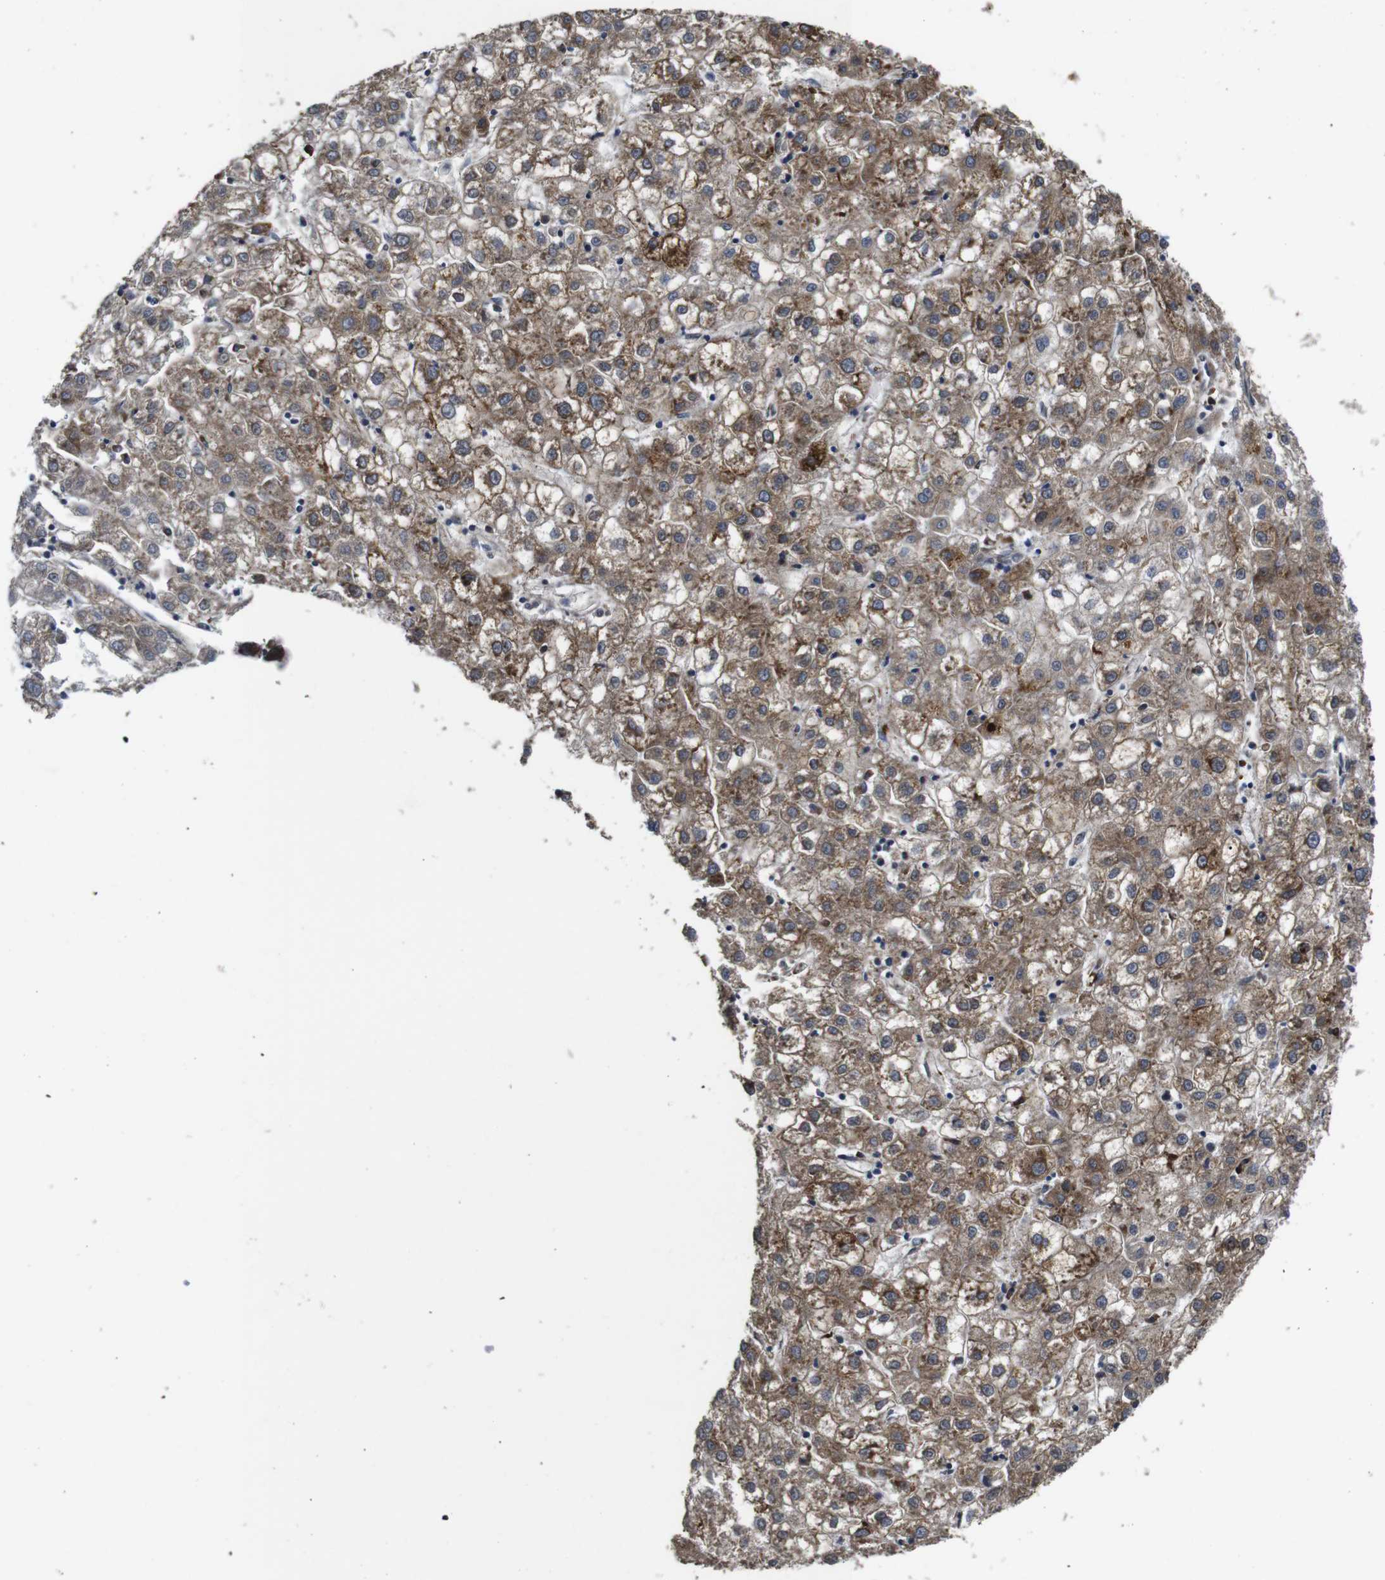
{"staining": {"intensity": "moderate", "quantity": ">75%", "location": "cytoplasmic/membranous"}, "tissue": "liver cancer", "cell_type": "Tumor cells", "image_type": "cancer", "snomed": [{"axis": "morphology", "description": "Carcinoma, Hepatocellular, NOS"}, {"axis": "topography", "description": "Liver"}], "caption": "Moderate cytoplasmic/membranous positivity for a protein is appreciated in about >75% of tumor cells of liver cancer using immunohistochemistry.", "gene": "UBE2G2", "patient": {"sex": "male", "age": 72}}